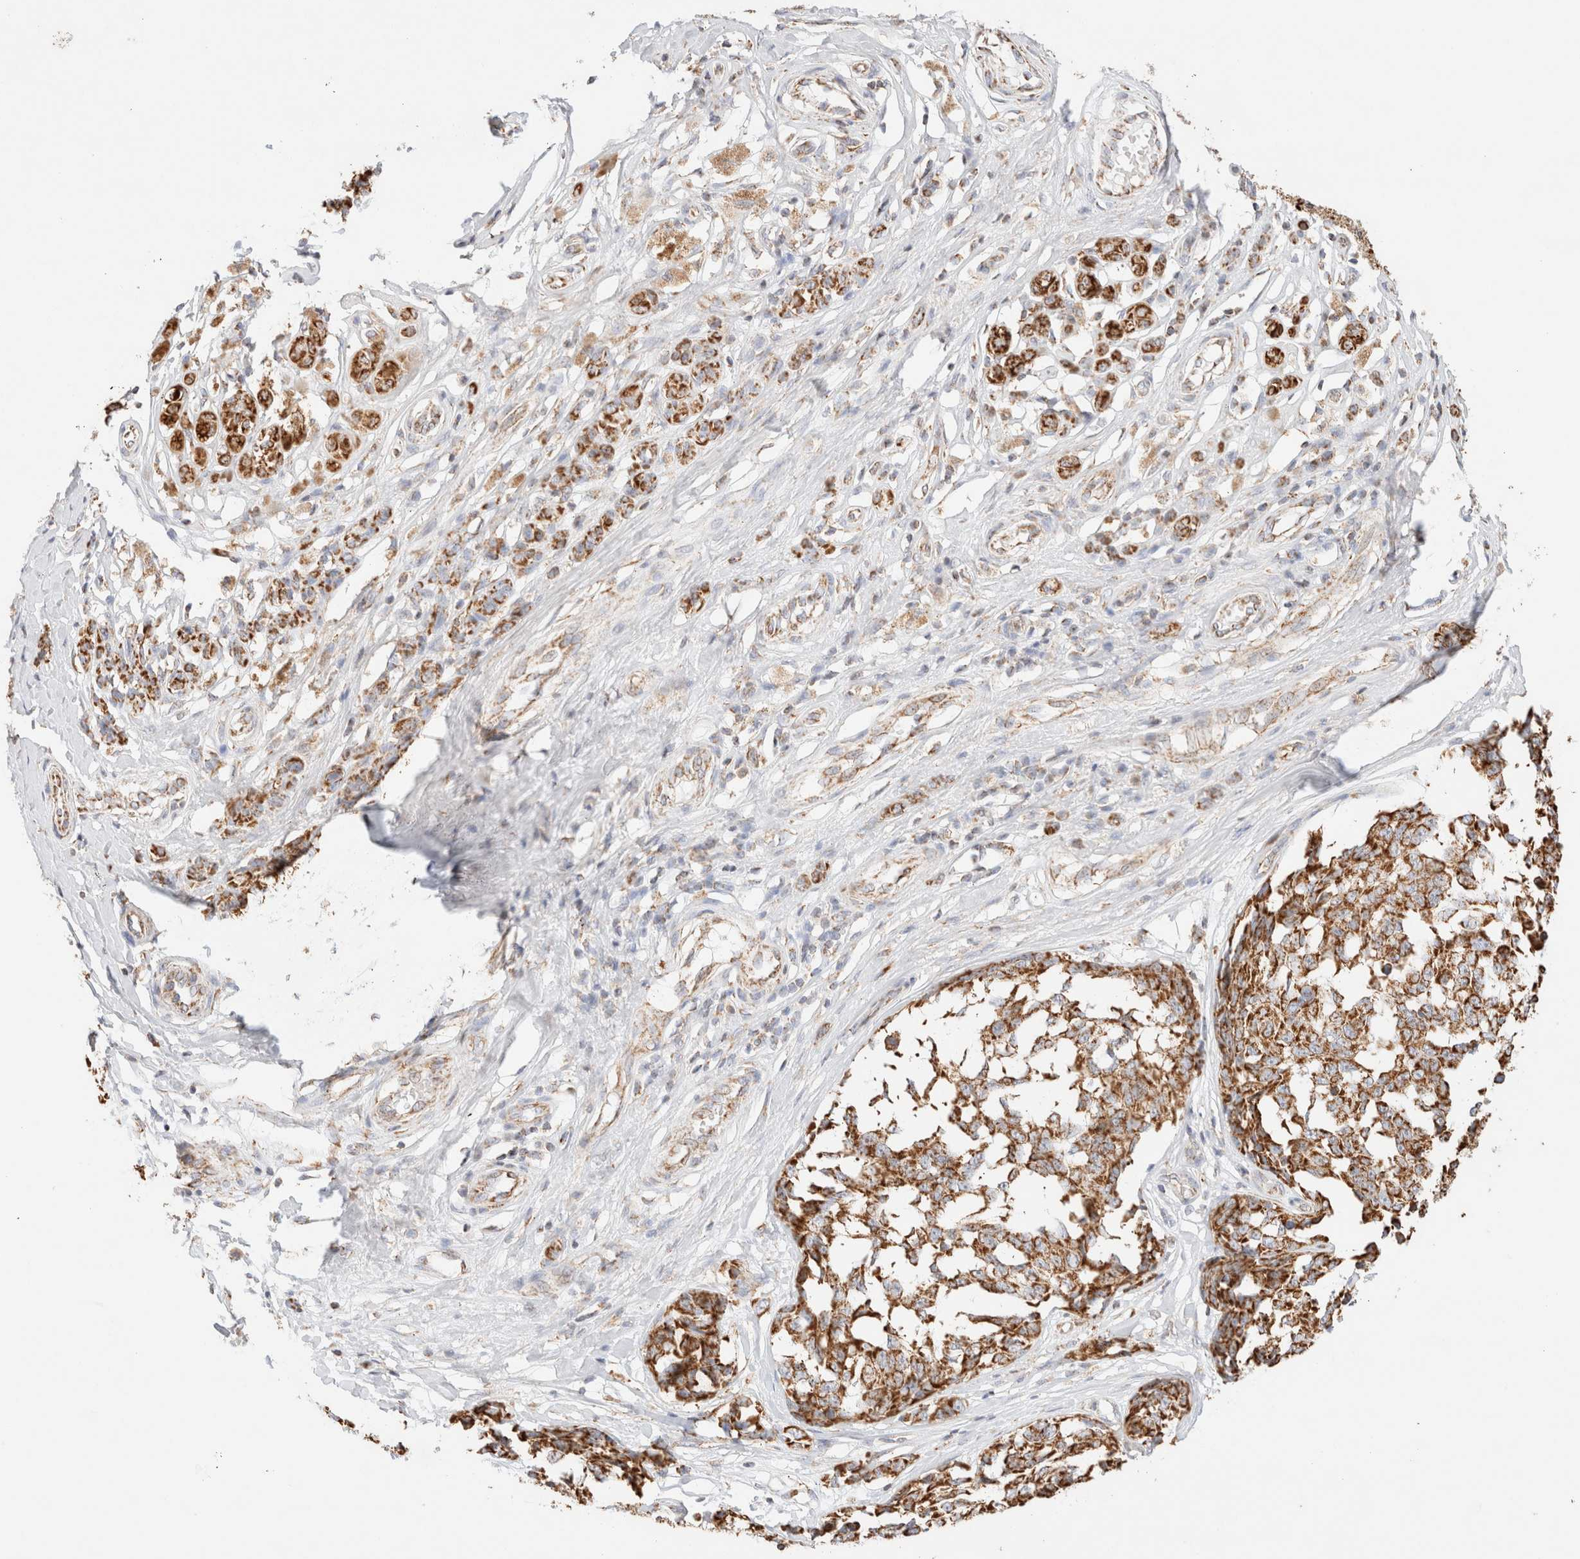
{"staining": {"intensity": "strong", "quantity": ">75%", "location": "cytoplasmic/membranous"}, "tissue": "melanoma", "cell_type": "Tumor cells", "image_type": "cancer", "snomed": [{"axis": "morphology", "description": "Malignant melanoma, NOS"}, {"axis": "topography", "description": "Skin"}], "caption": "Brown immunohistochemical staining in melanoma shows strong cytoplasmic/membranous expression in approximately >75% of tumor cells.", "gene": "PHB2", "patient": {"sex": "female", "age": 64}}